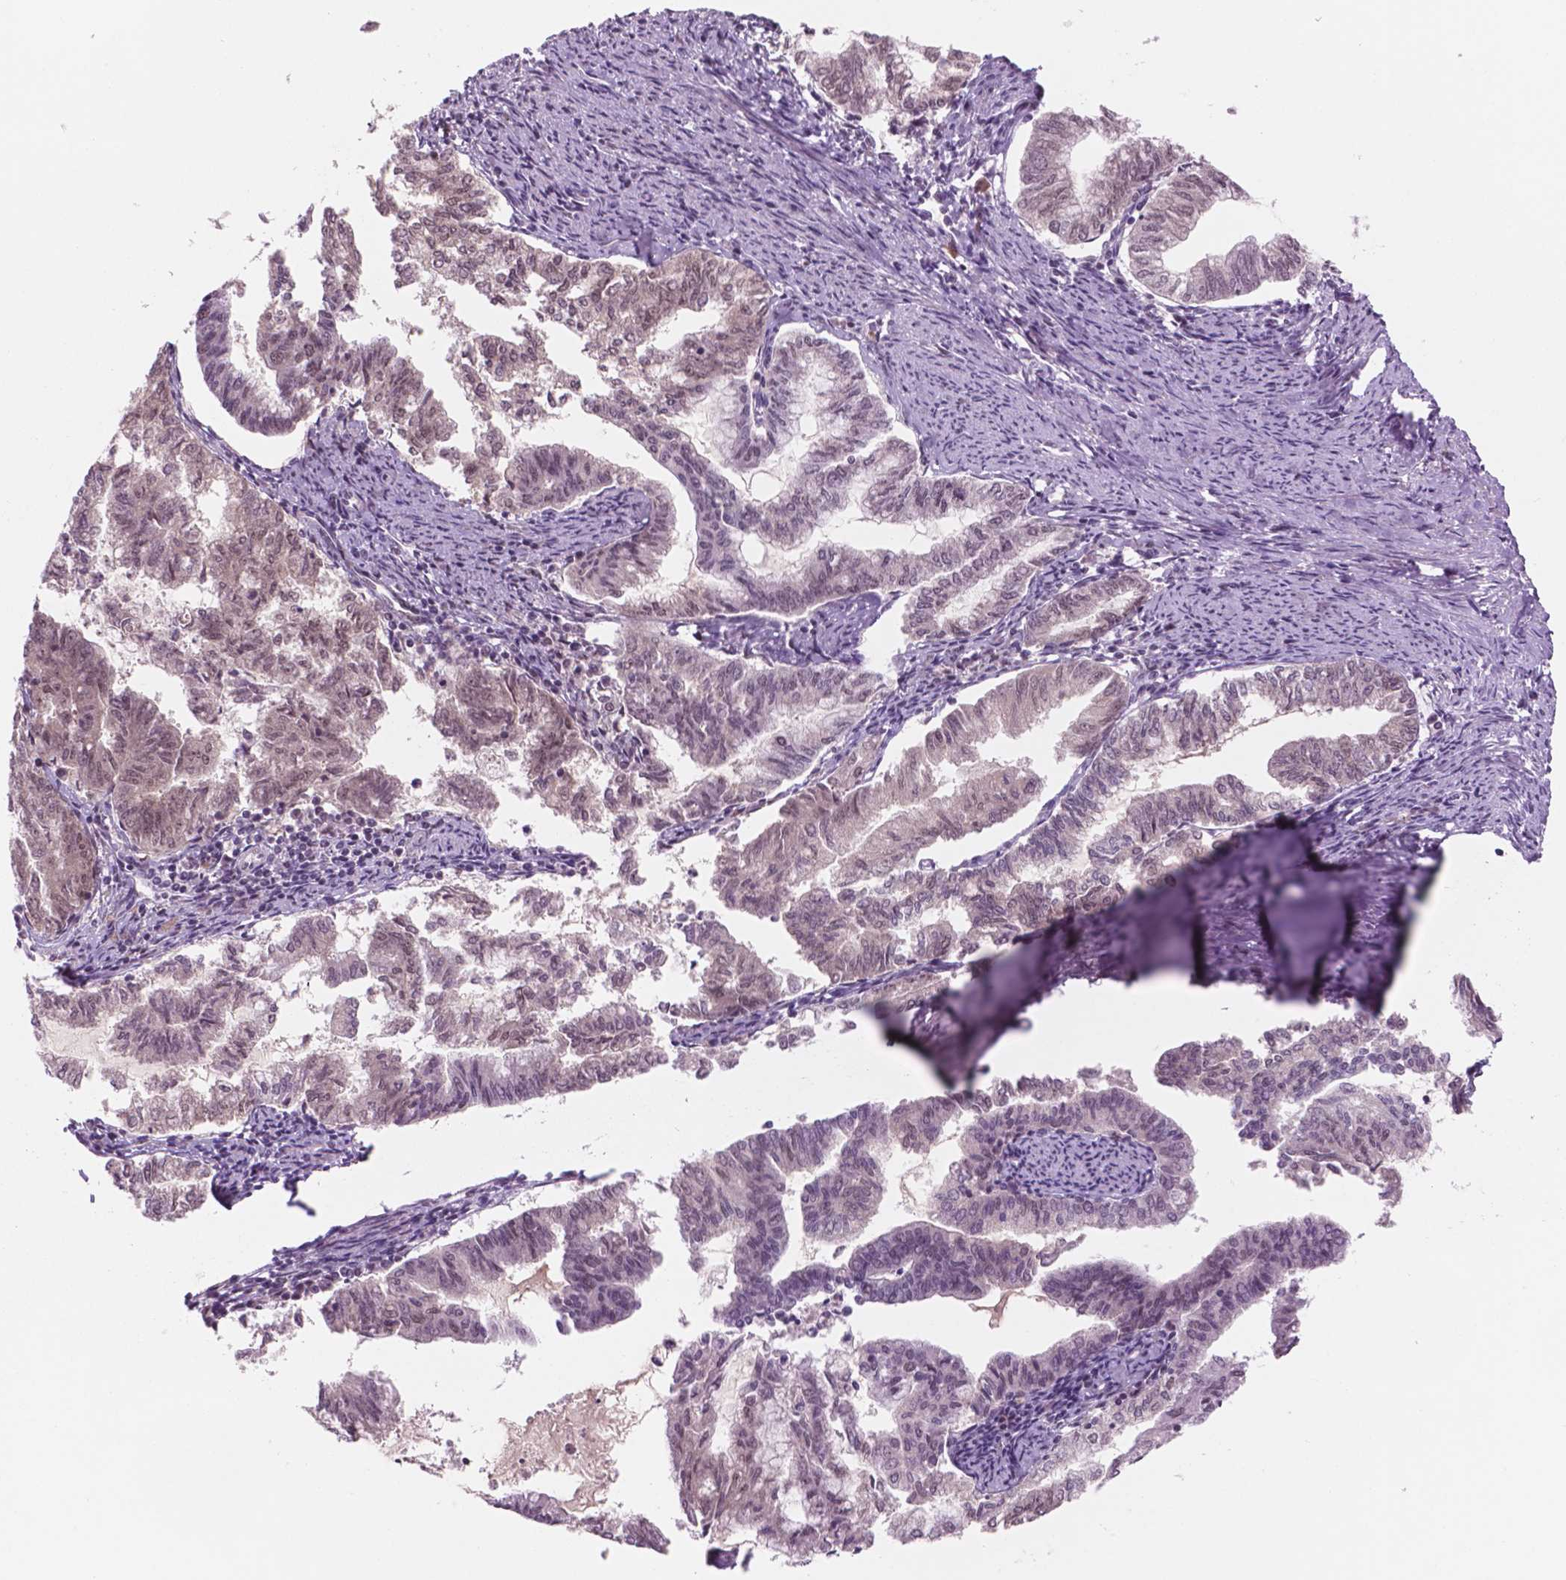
{"staining": {"intensity": "weak", "quantity": "25%-75%", "location": "nuclear"}, "tissue": "endometrial cancer", "cell_type": "Tumor cells", "image_type": "cancer", "snomed": [{"axis": "morphology", "description": "Adenocarcinoma, NOS"}, {"axis": "topography", "description": "Endometrium"}], "caption": "Immunohistochemical staining of human endometrial adenocarcinoma shows weak nuclear protein positivity in about 25%-75% of tumor cells.", "gene": "POLR2E", "patient": {"sex": "female", "age": 79}}